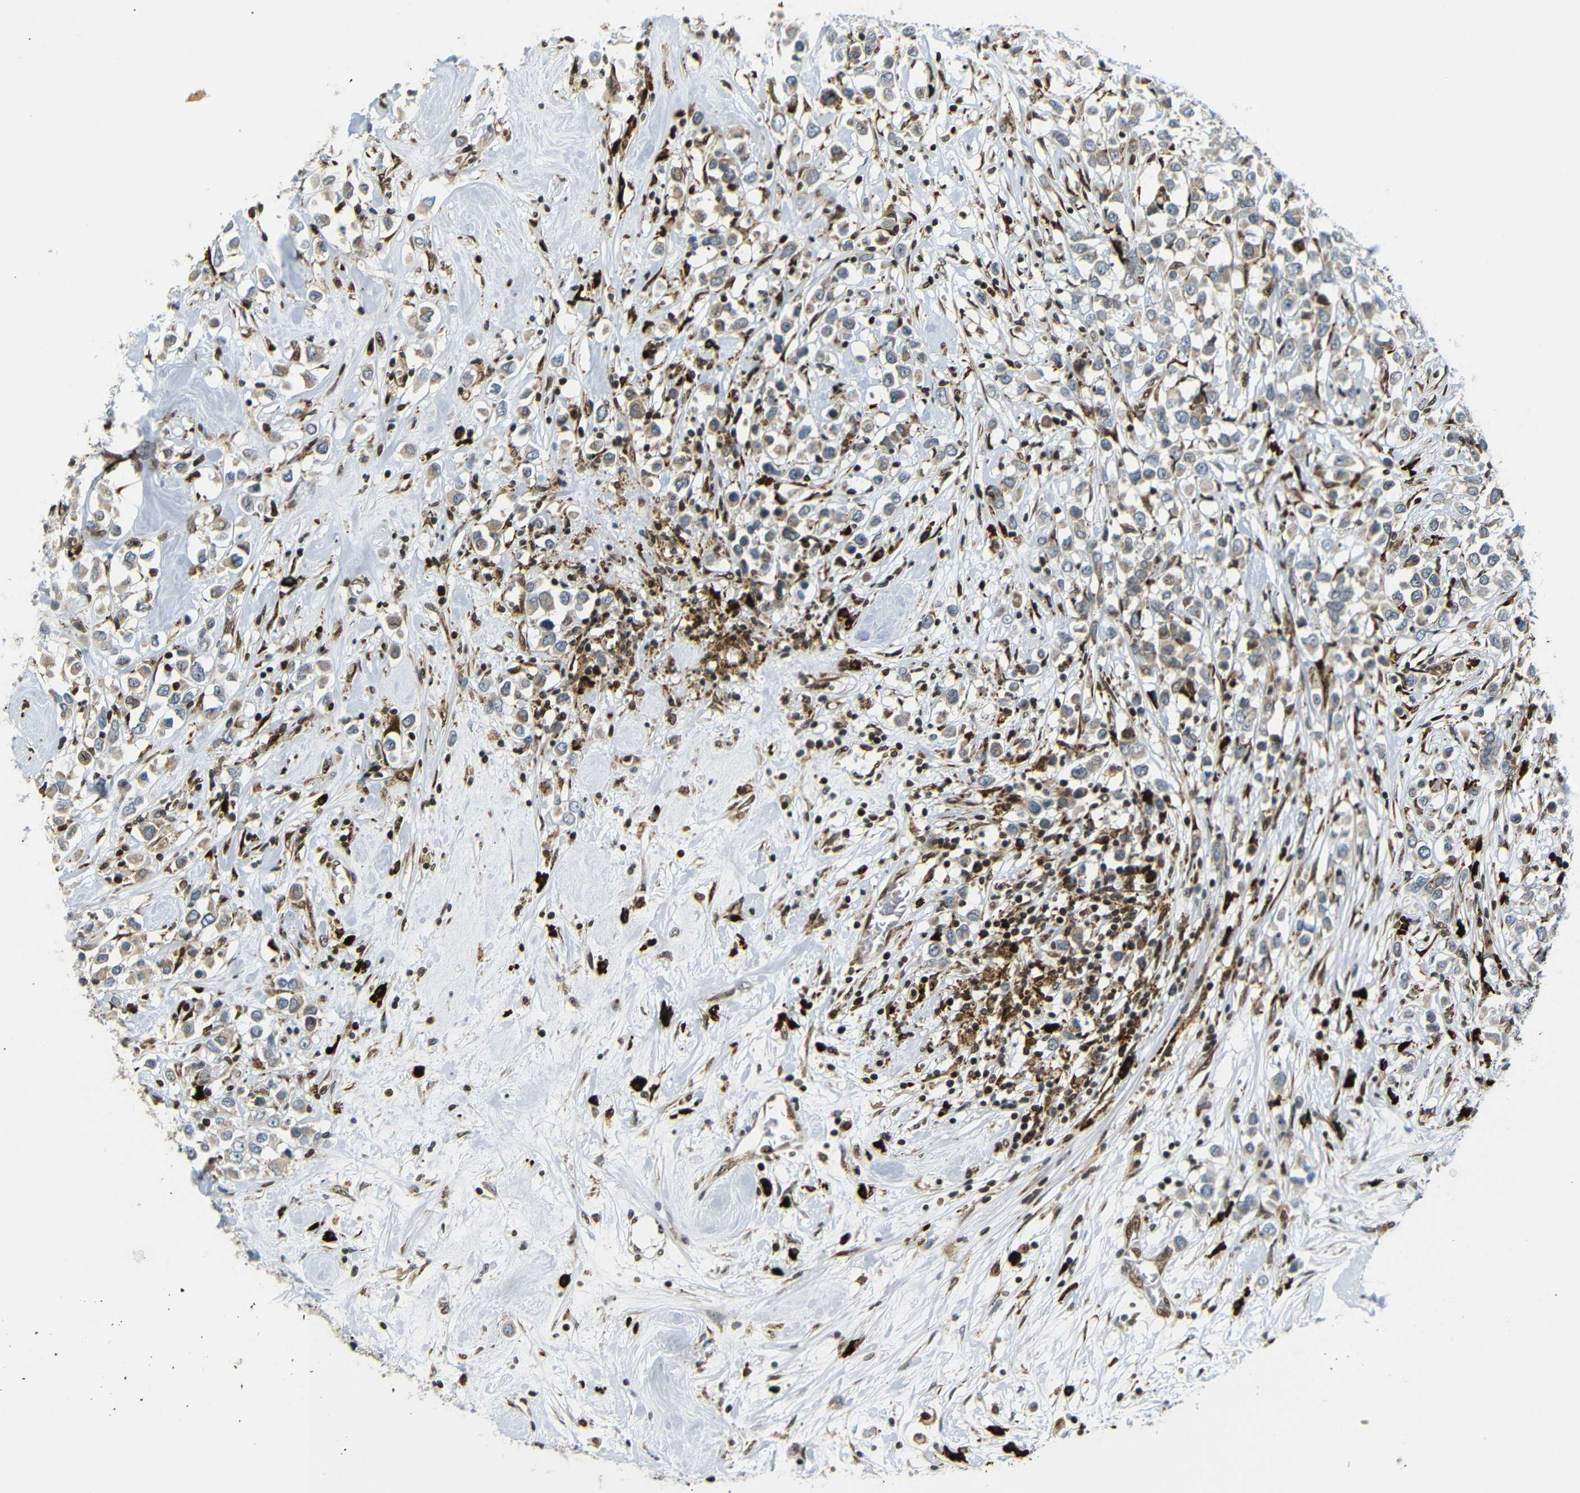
{"staining": {"intensity": "weak", "quantity": "25%-75%", "location": "cytoplasmic/membranous"}, "tissue": "breast cancer", "cell_type": "Tumor cells", "image_type": "cancer", "snomed": [{"axis": "morphology", "description": "Duct carcinoma"}, {"axis": "topography", "description": "Breast"}], "caption": "High-magnification brightfield microscopy of breast cancer stained with DAB (3,3'-diaminobenzidine) (brown) and counterstained with hematoxylin (blue). tumor cells exhibit weak cytoplasmic/membranous staining is identified in about25%-75% of cells.", "gene": "SPCS2", "patient": {"sex": "female", "age": 61}}